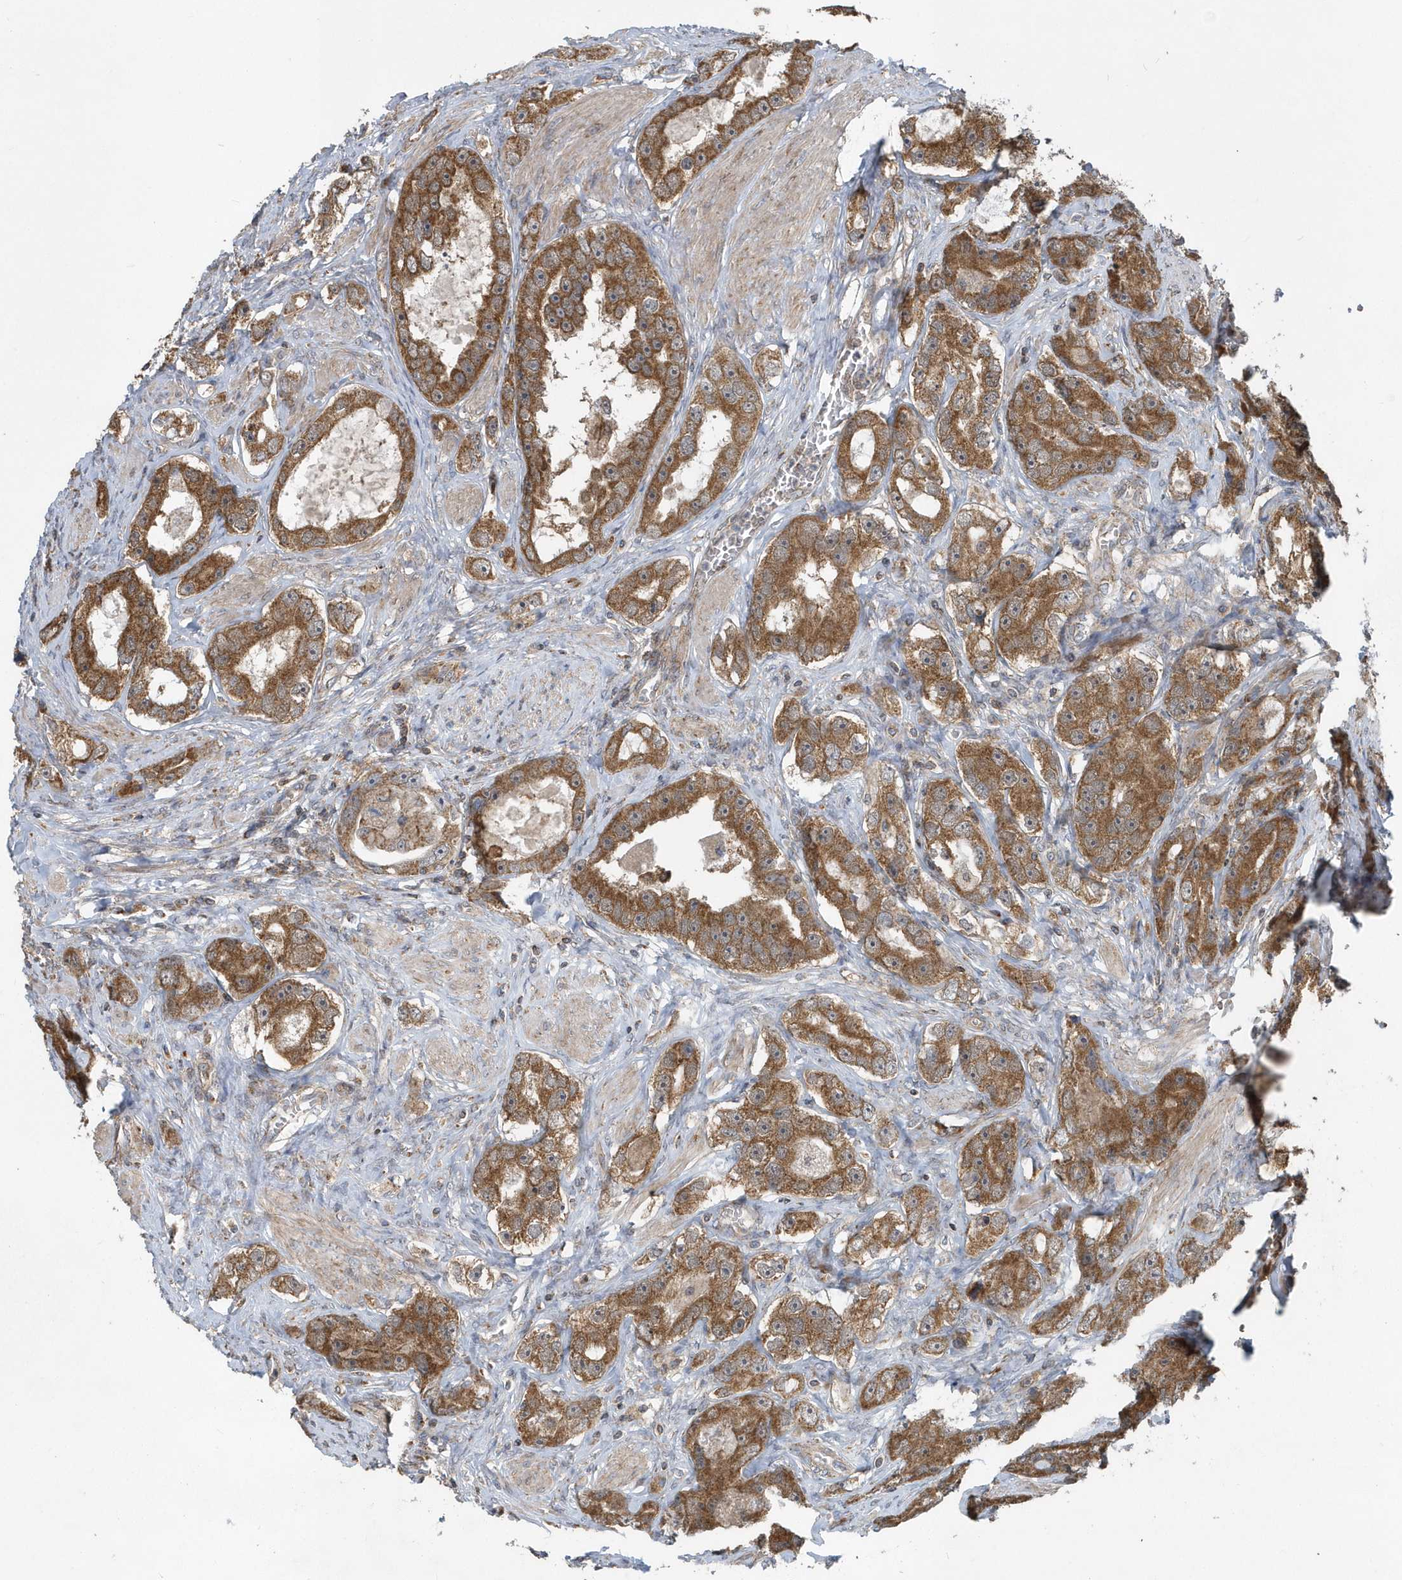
{"staining": {"intensity": "moderate", "quantity": ">75%", "location": "cytoplasmic/membranous"}, "tissue": "prostate cancer", "cell_type": "Tumor cells", "image_type": "cancer", "snomed": [{"axis": "morphology", "description": "Adenocarcinoma, High grade"}, {"axis": "topography", "description": "Prostate"}], "caption": "A histopathology image showing moderate cytoplasmic/membranous staining in approximately >75% of tumor cells in prostate high-grade adenocarcinoma, as visualized by brown immunohistochemical staining.", "gene": "PPP1R7", "patient": {"sex": "male", "age": 63}}